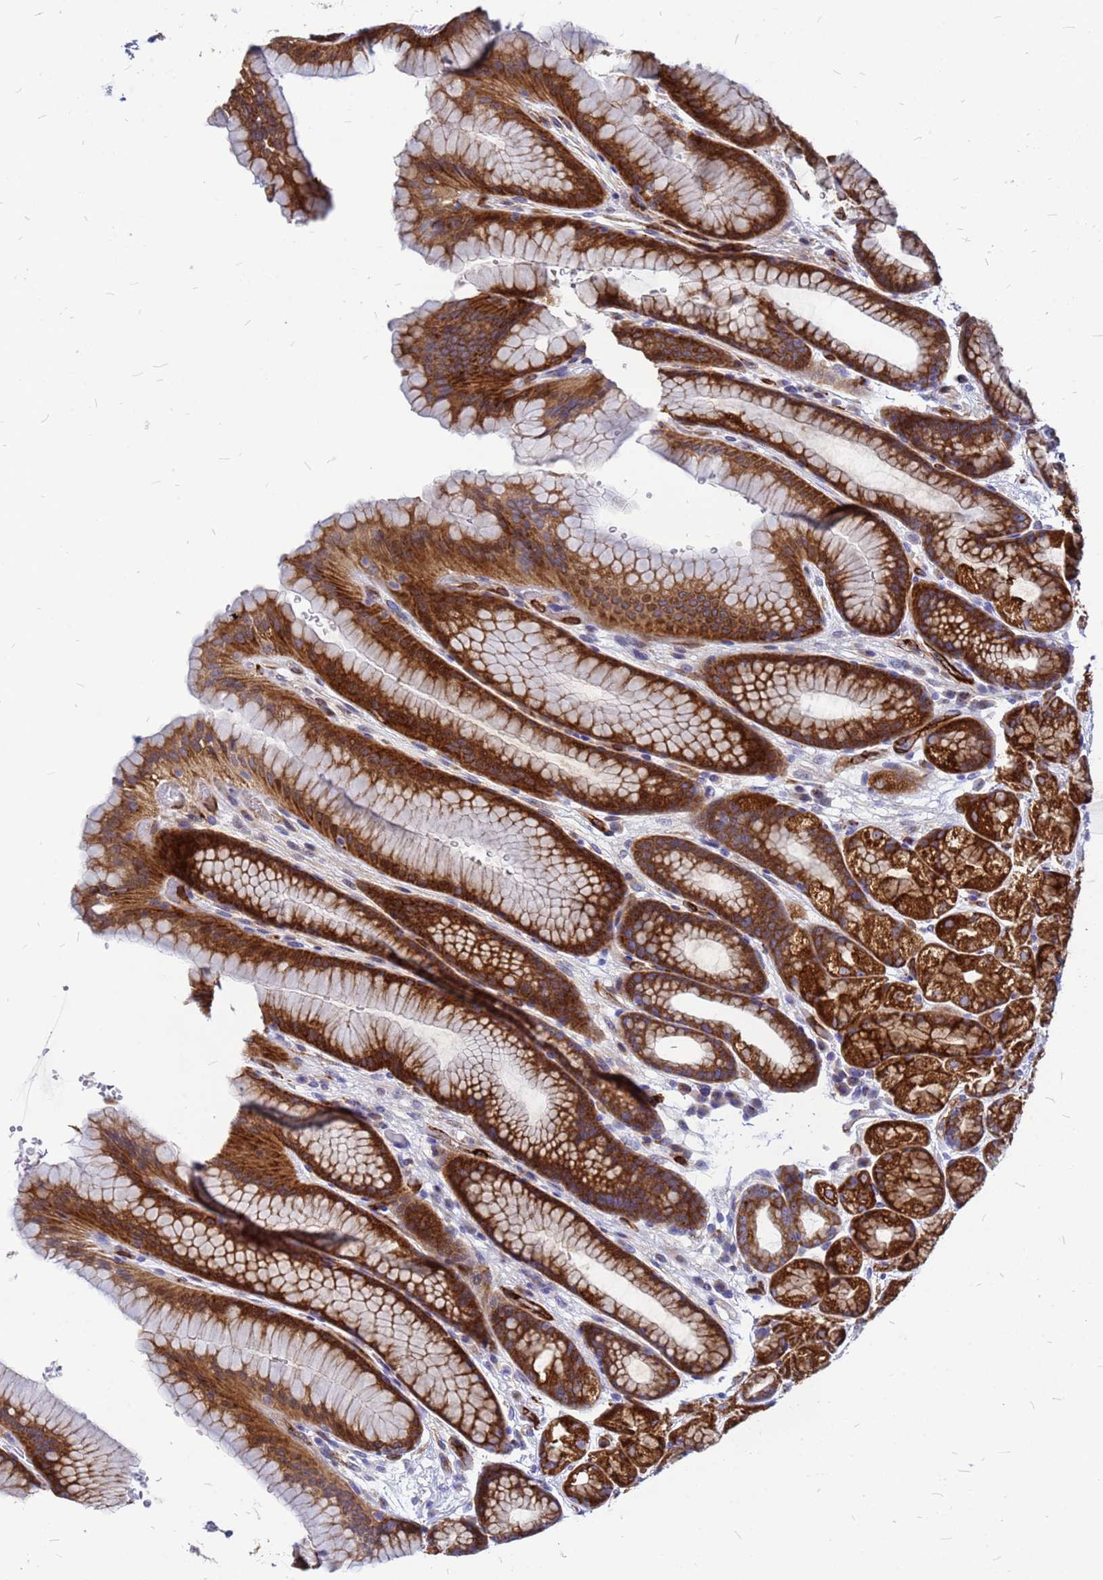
{"staining": {"intensity": "strong", "quantity": ">75%", "location": "cytoplasmic/membranous"}, "tissue": "stomach", "cell_type": "Glandular cells", "image_type": "normal", "snomed": [{"axis": "morphology", "description": "Normal tissue, NOS"}, {"axis": "morphology", "description": "Adenocarcinoma, NOS"}, {"axis": "topography", "description": "Stomach"}], "caption": "Human stomach stained with a brown dye displays strong cytoplasmic/membranous positive positivity in about >75% of glandular cells.", "gene": "NOSTRIN", "patient": {"sex": "male", "age": 57}}